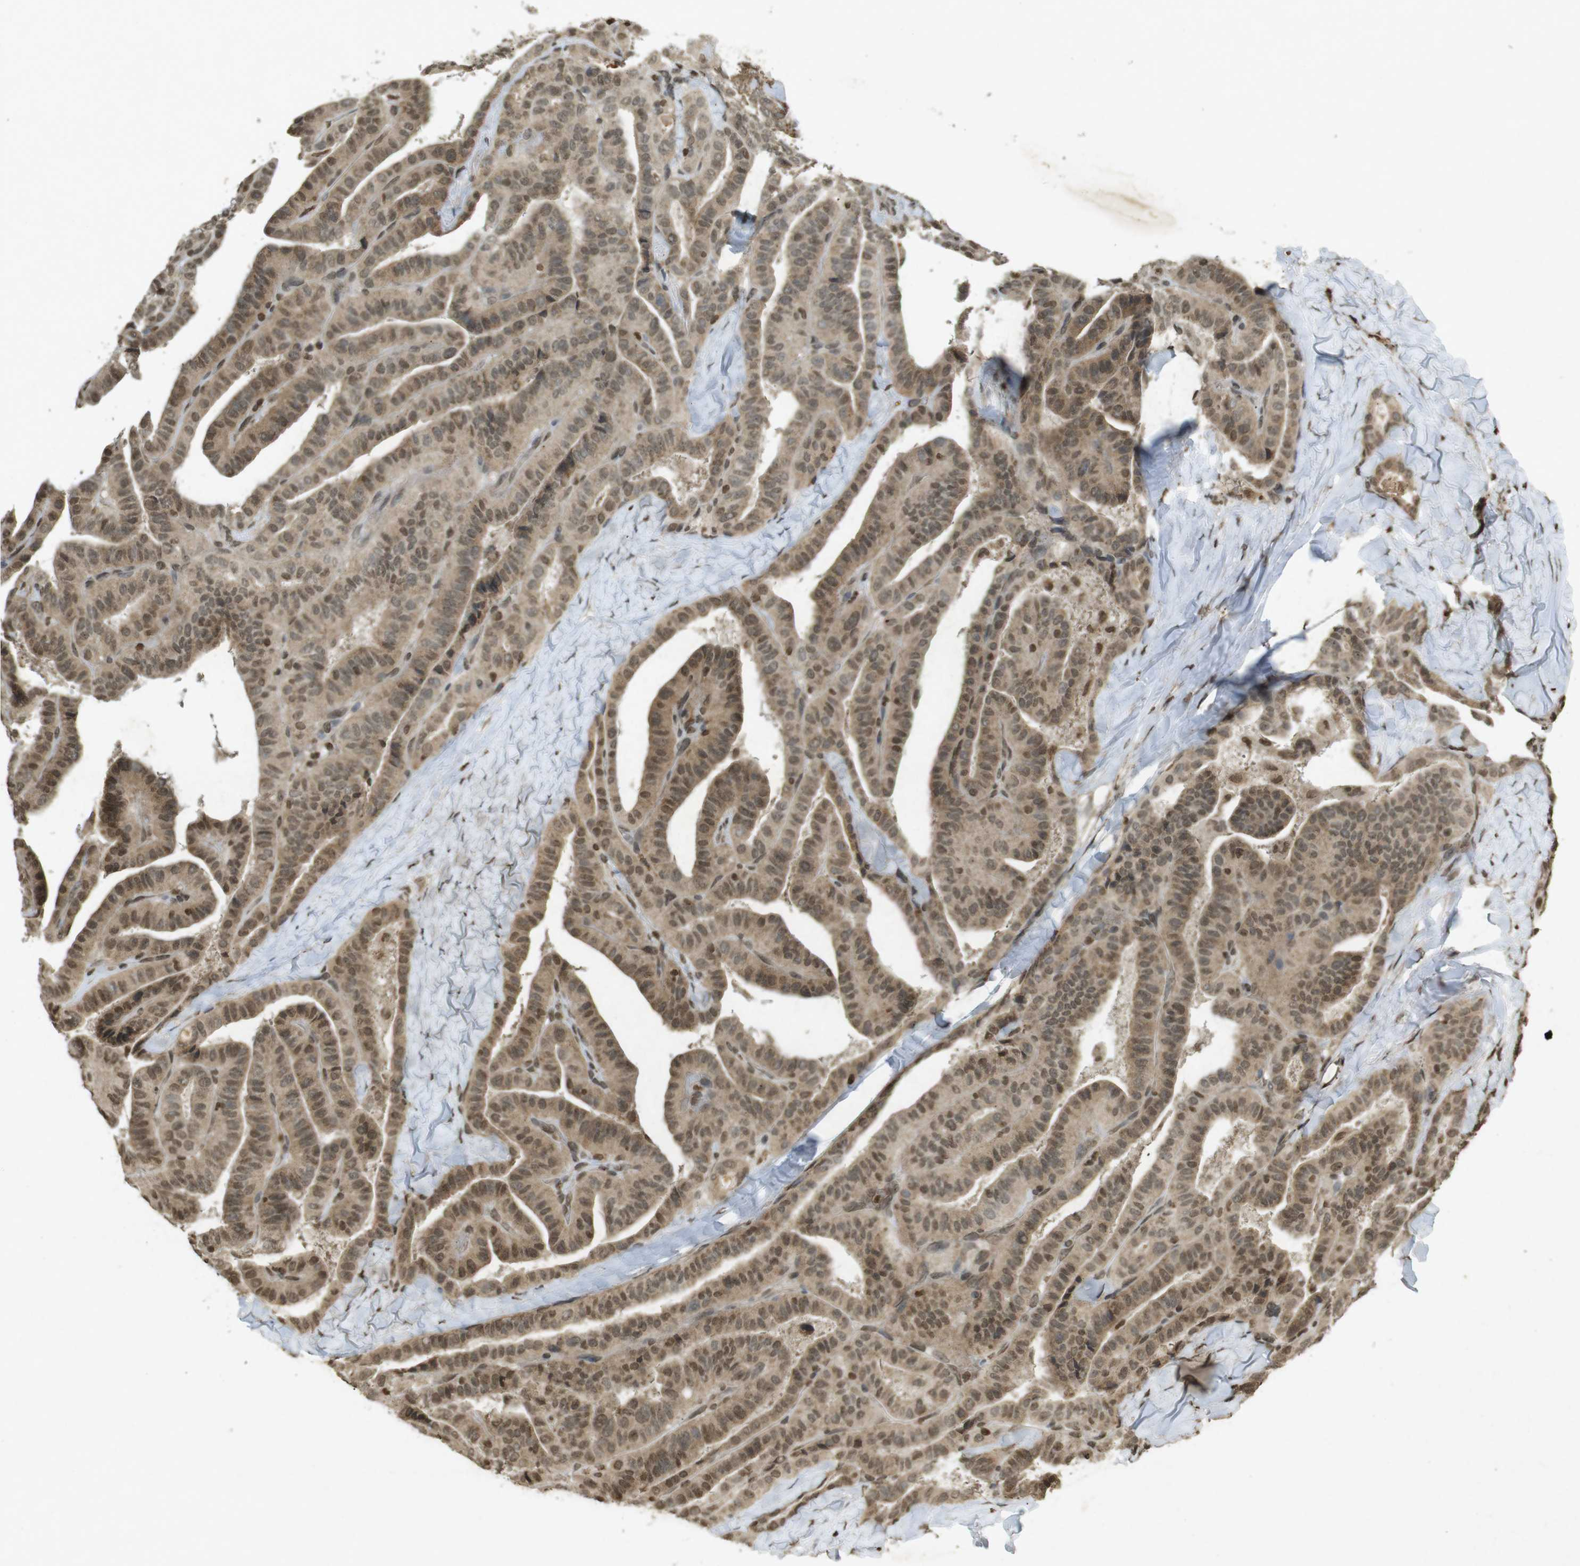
{"staining": {"intensity": "moderate", "quantity": ">75%", "location": "cytoplasmic/membranous,nuclear"}, "tissue": "thyroid cancer", "cell_type": "Tumor cells", "image_type": "cancer", "snomed": [{"axis": "morphology", "description": "Papillary adenocarcinoma, NOS"}, {"axis": "topography", "description": "Thyroid gland"}], "caption": "Immunohistochemical staining of papillary adenocarcinoma (thyroid) shows medium levels of moderate cytoplasmic/membranous and nuclear protein staining in about >75% of tumor cells.", "gene": "ORC4", "patient": {"sex": "male", "age": 77}}